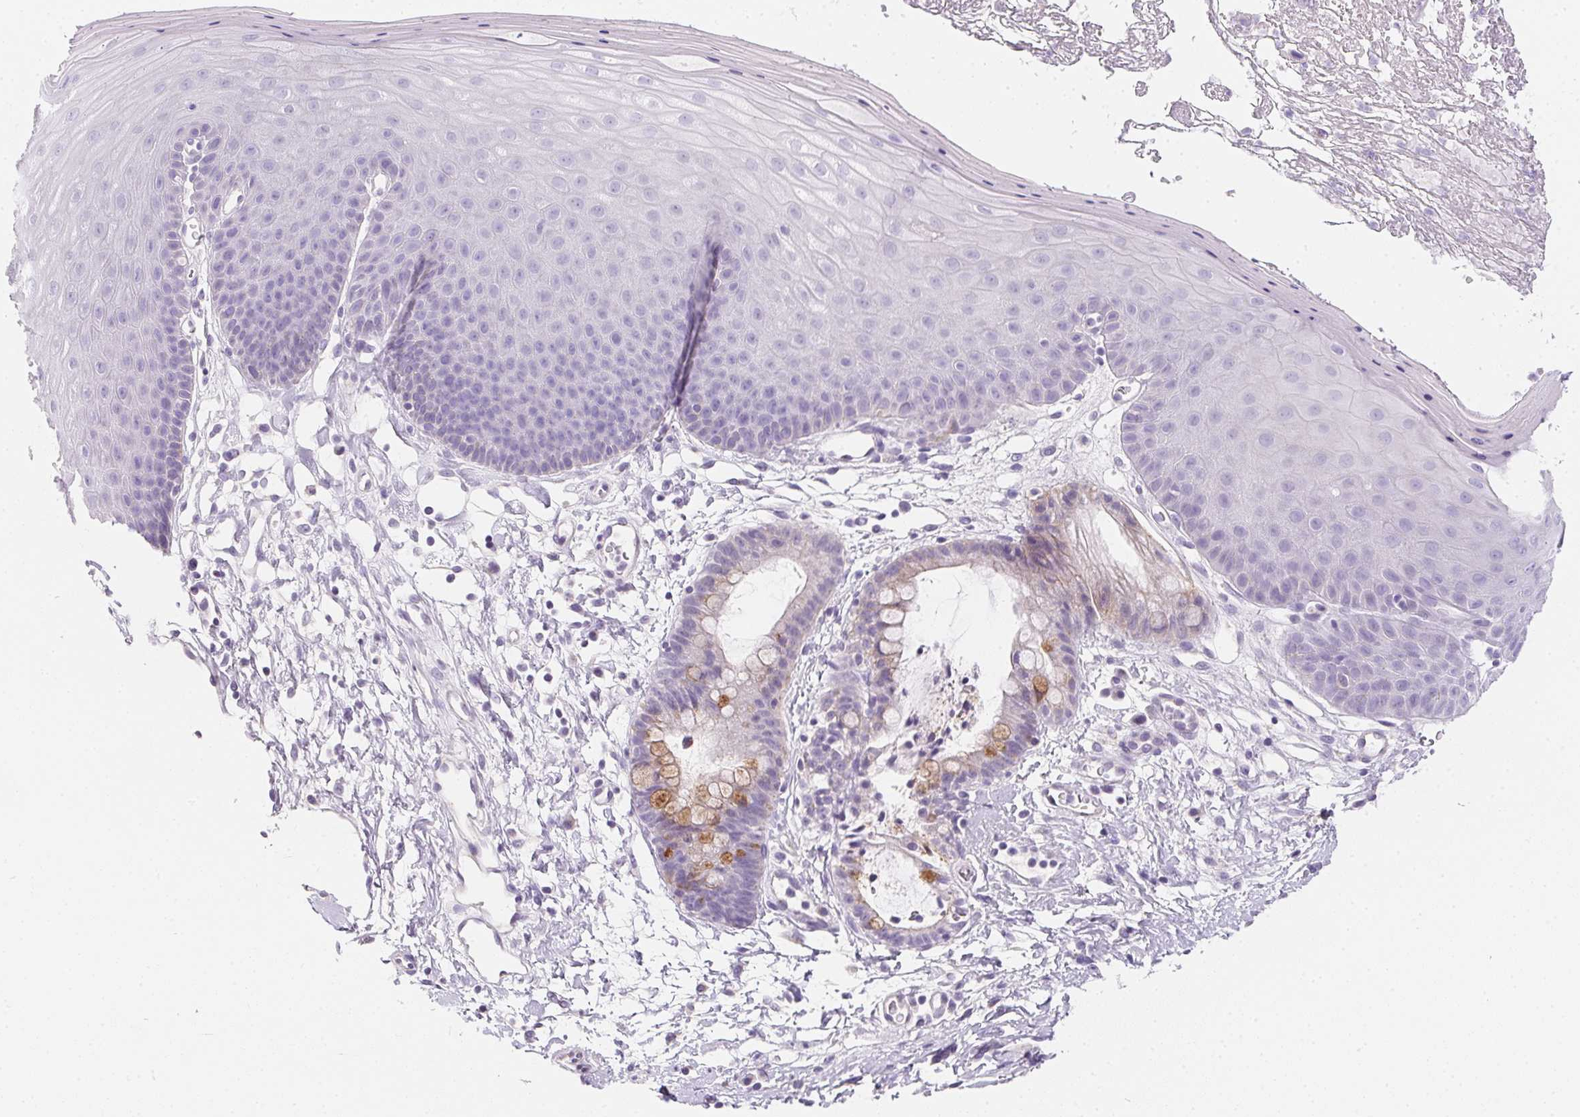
{"staining": {"intensity": "negative", "quantity": "none", "location": "none"}, "tissue": "skin", "cell_type": "Epidermal cells", "image_type": "normal", "snomed": [{"axis": "morphology", "description": "Normal tissue, NOS"}, {"axis": "topography", "description": "Anal"}], "caption": "Protein analysis of normal skin shows no significant expression in epidermal cells.", "gene": "AQP5", "patient": {"sex": "male", "age": 53}}